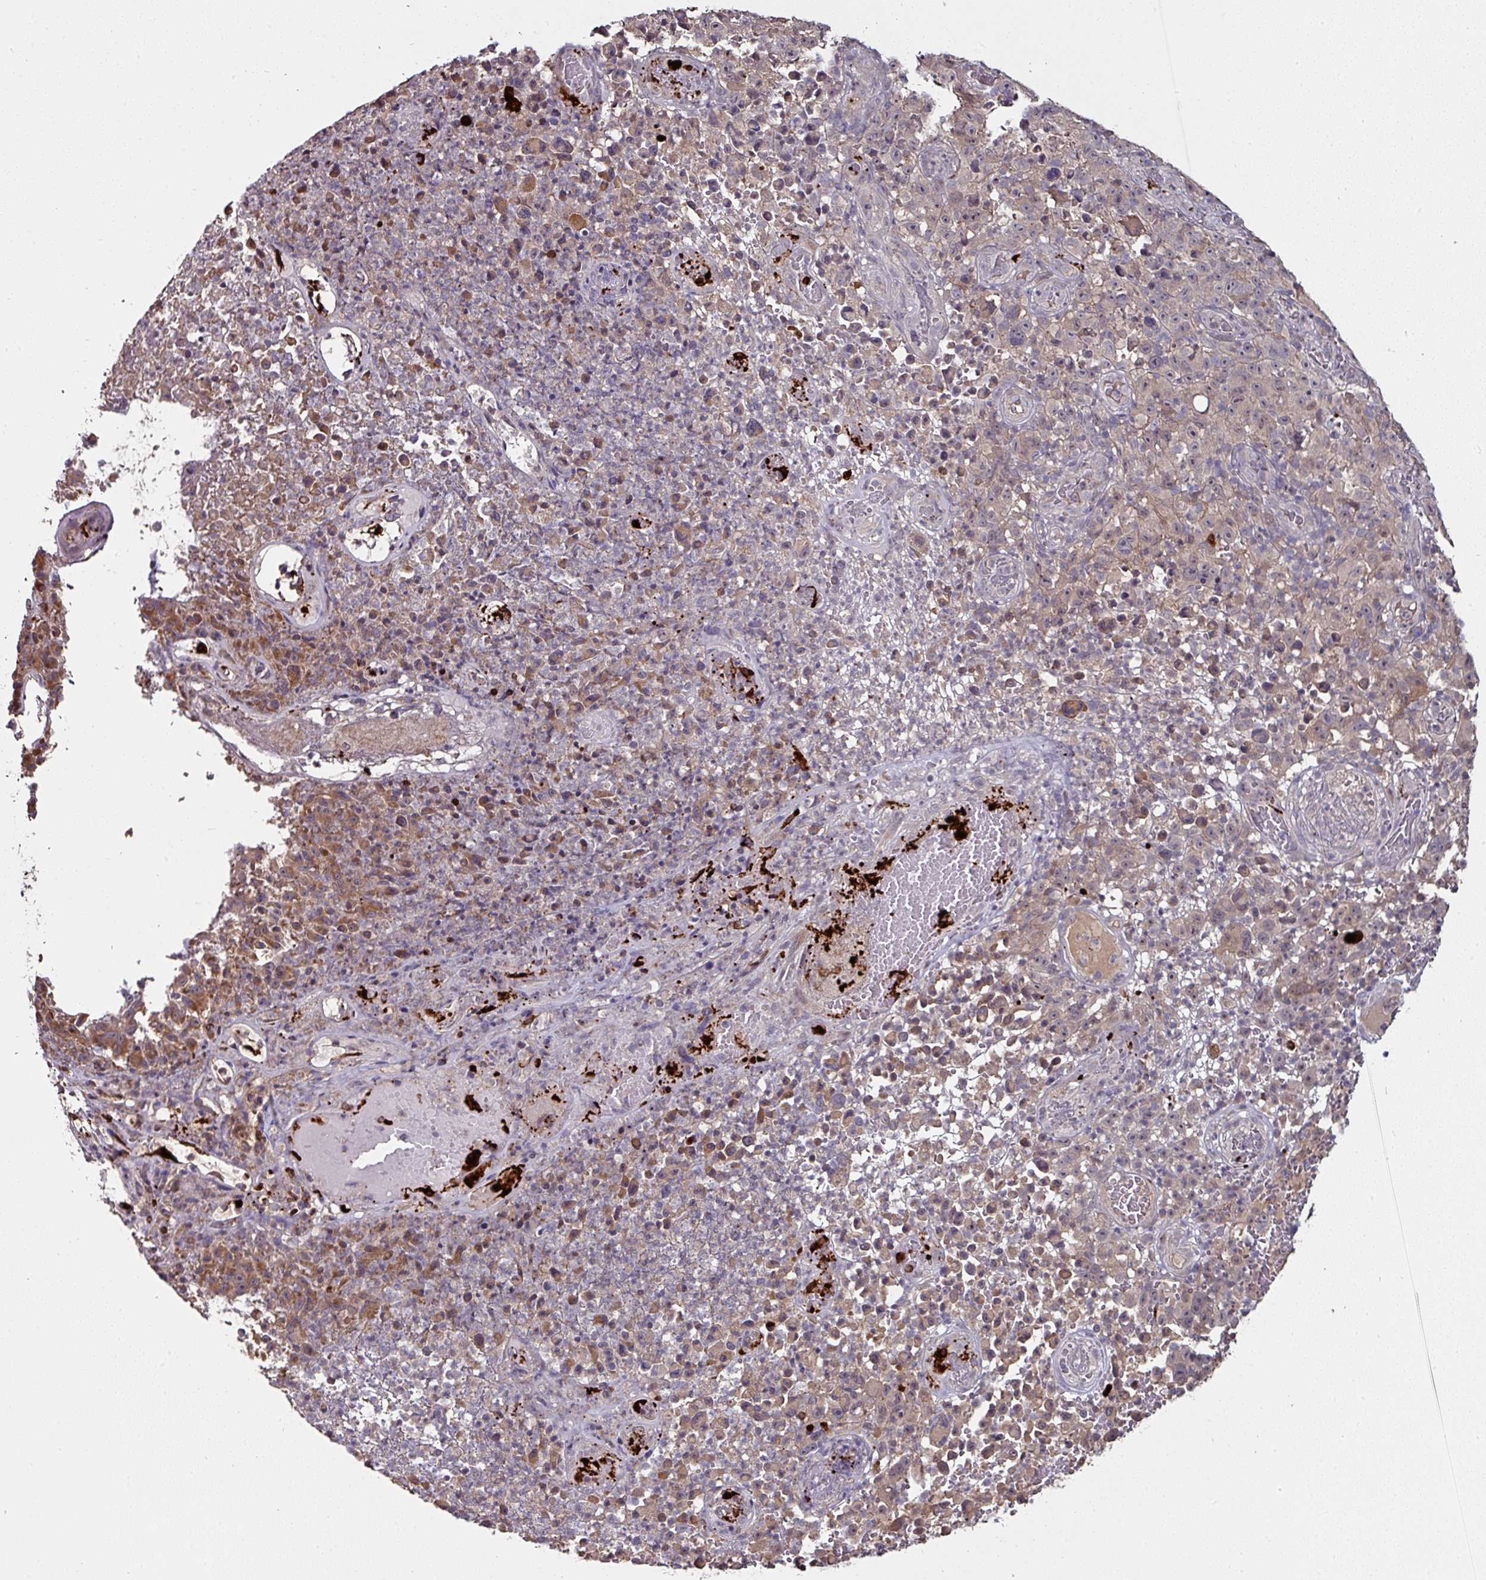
{"staining": {"intensity": "weak", "quantity": "25%-75%", "location": "cytoplasmic/membranous"}, "tissue": "melanoma", "cell_type": "Tumor cells", "image_type": "cancer", "snomed": [{"axis": "morphology", "description": "Malignant melanoma, NOS"}, {"axis": "topography", "description": "Skin"}], "caption": "The immunohistochemical stain labels weak cytoplasmic/membranous expression in tumor cells of melanoma tissue. Ihc stains the protein in brown and the nuclei are stained blue.", "gene": "CTDSP2", "patient": {"sex": "female", "age": 82}}